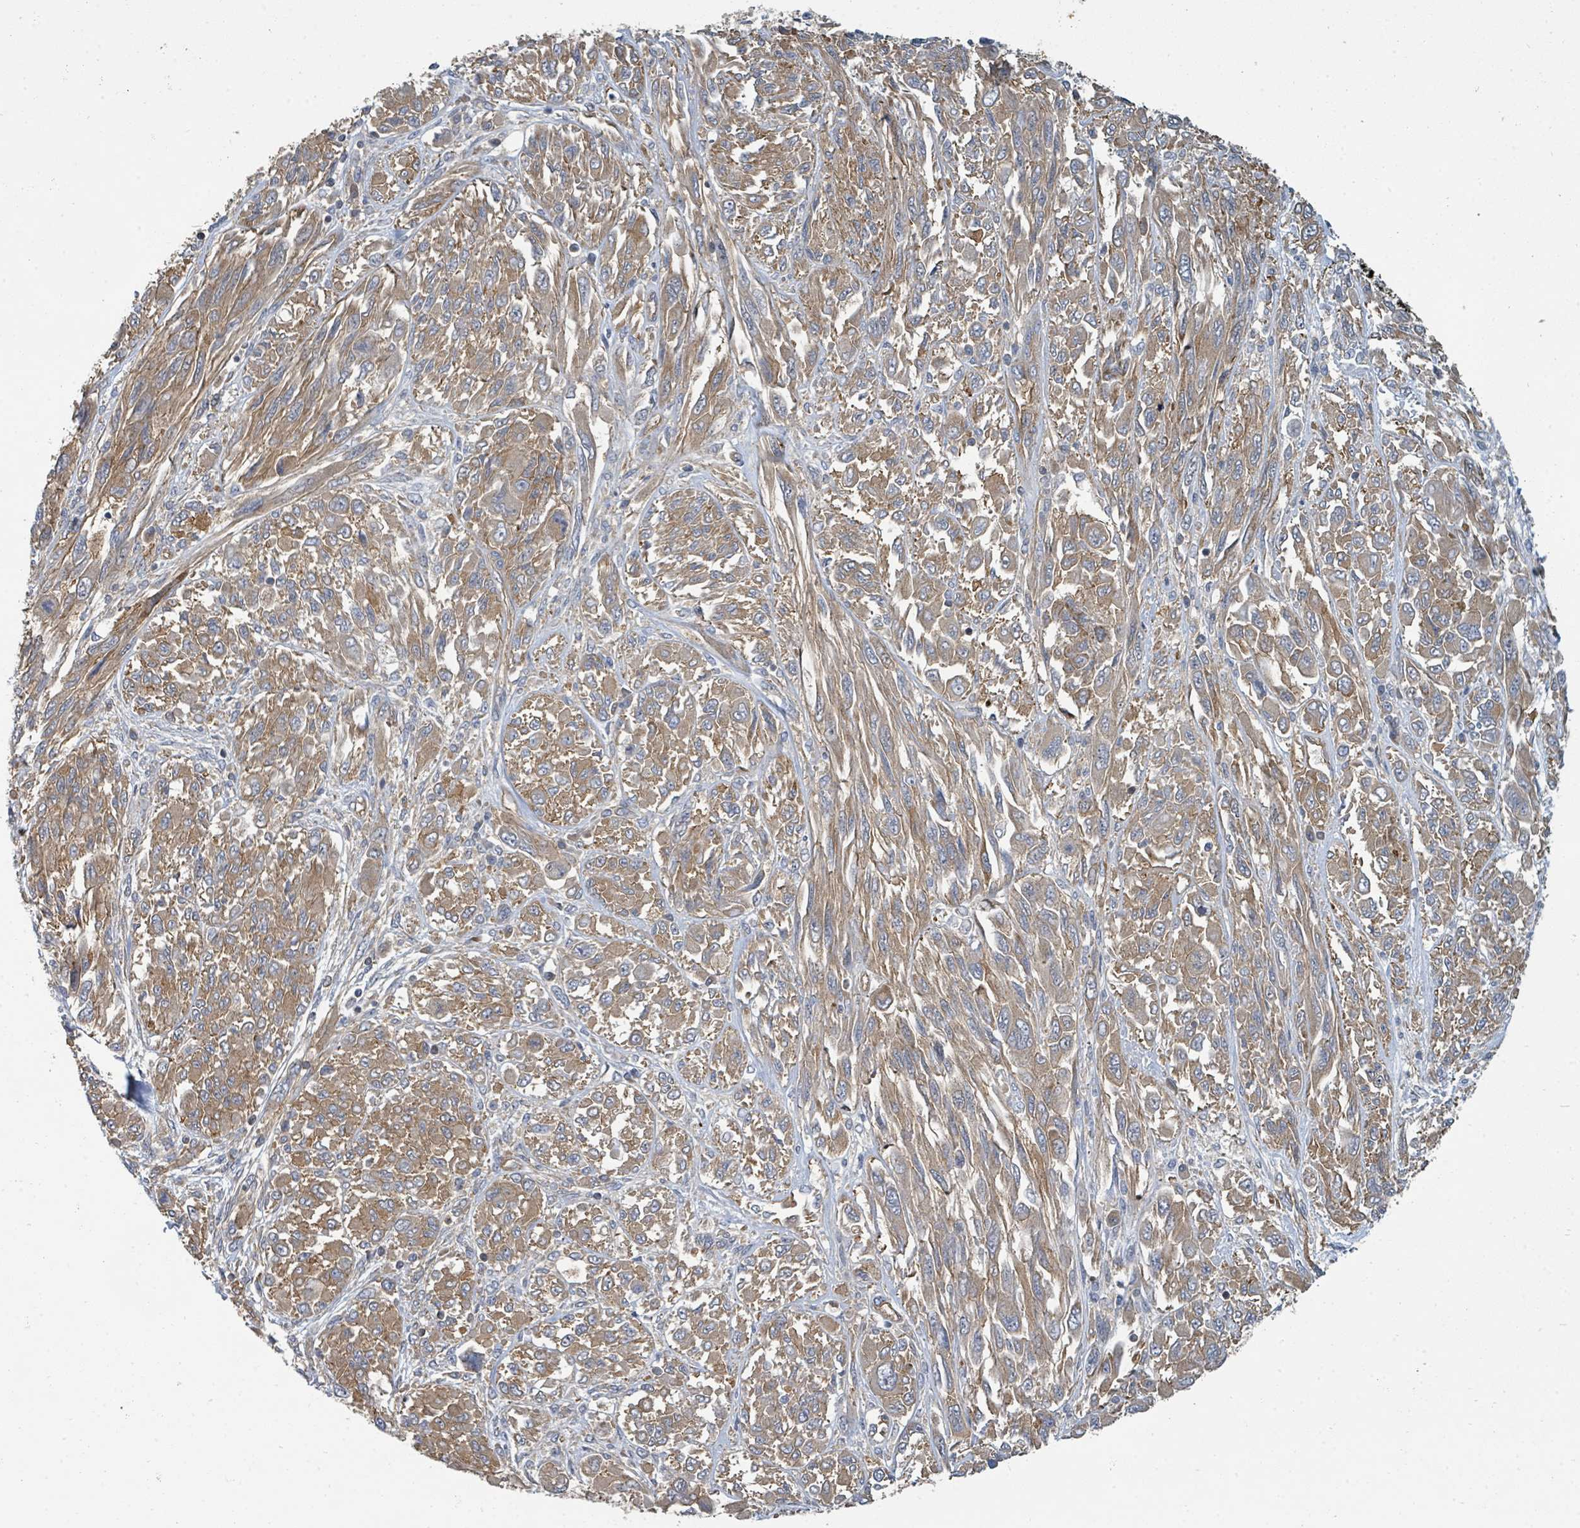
{"staining": {"intensity": "moderate", "quantity": ">75%", "location": "cytoplasmic/membranous"}, "tissue": "melanoma", "cell_type": "Tumor cells", "image_type": "cancer", "snomed": [{"axis": "morphology", "description": "Malignant melanoma, NOS"}, {"axis": "topography", "description": "Skin"}], "caption": "Moderate cytoplasmic/membranous expression for a protein is present in about >75% of tumor cells of malignant melanoma using immunohistochemistry.", "gene": "BOLA2B", "patient": {"sex": "female", "age": 91}}